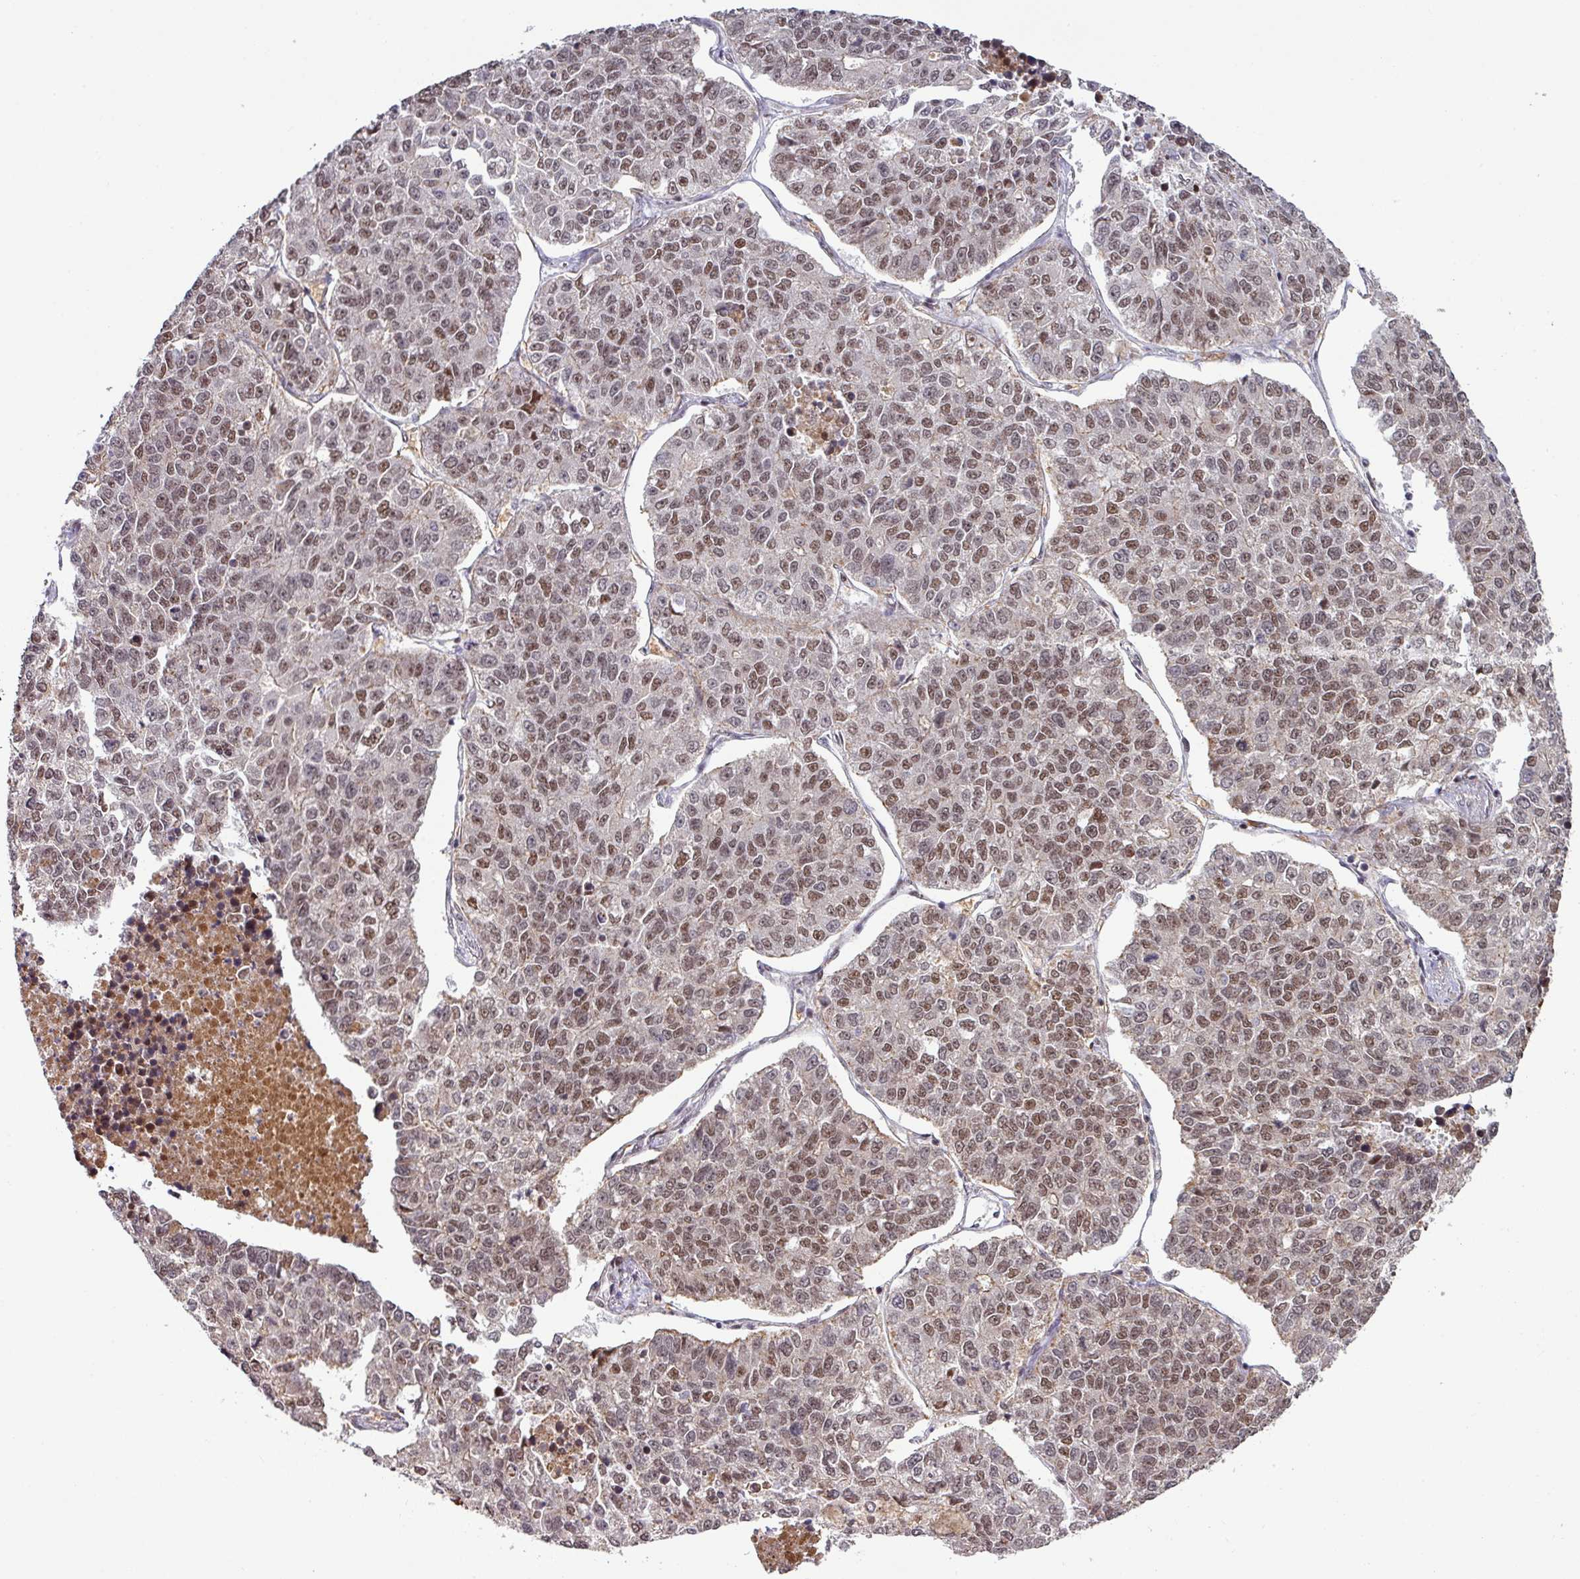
{"staining": {"intensity": "moderate", "quantity": ">75%", "location": "nuclear"}, "tissue": "lung cancer", "cell_type": "Tumor cells", "image_type": "cancer", "snomed": [{"axis": "morphology", "description": "Adenocarcinoma, NOS"}, {"axis": "topography", "description": "Lung"}], "caption": "Immunohistochemistry (IHC) image of human lung cancer (adenocarcinoma) stained for a protein (brown), which displays medium levels of moderate nuclear staining in approximately >75% of tumor cells.", "gene": "PHF23", "patient": {"sex": "male", "age": 49}}